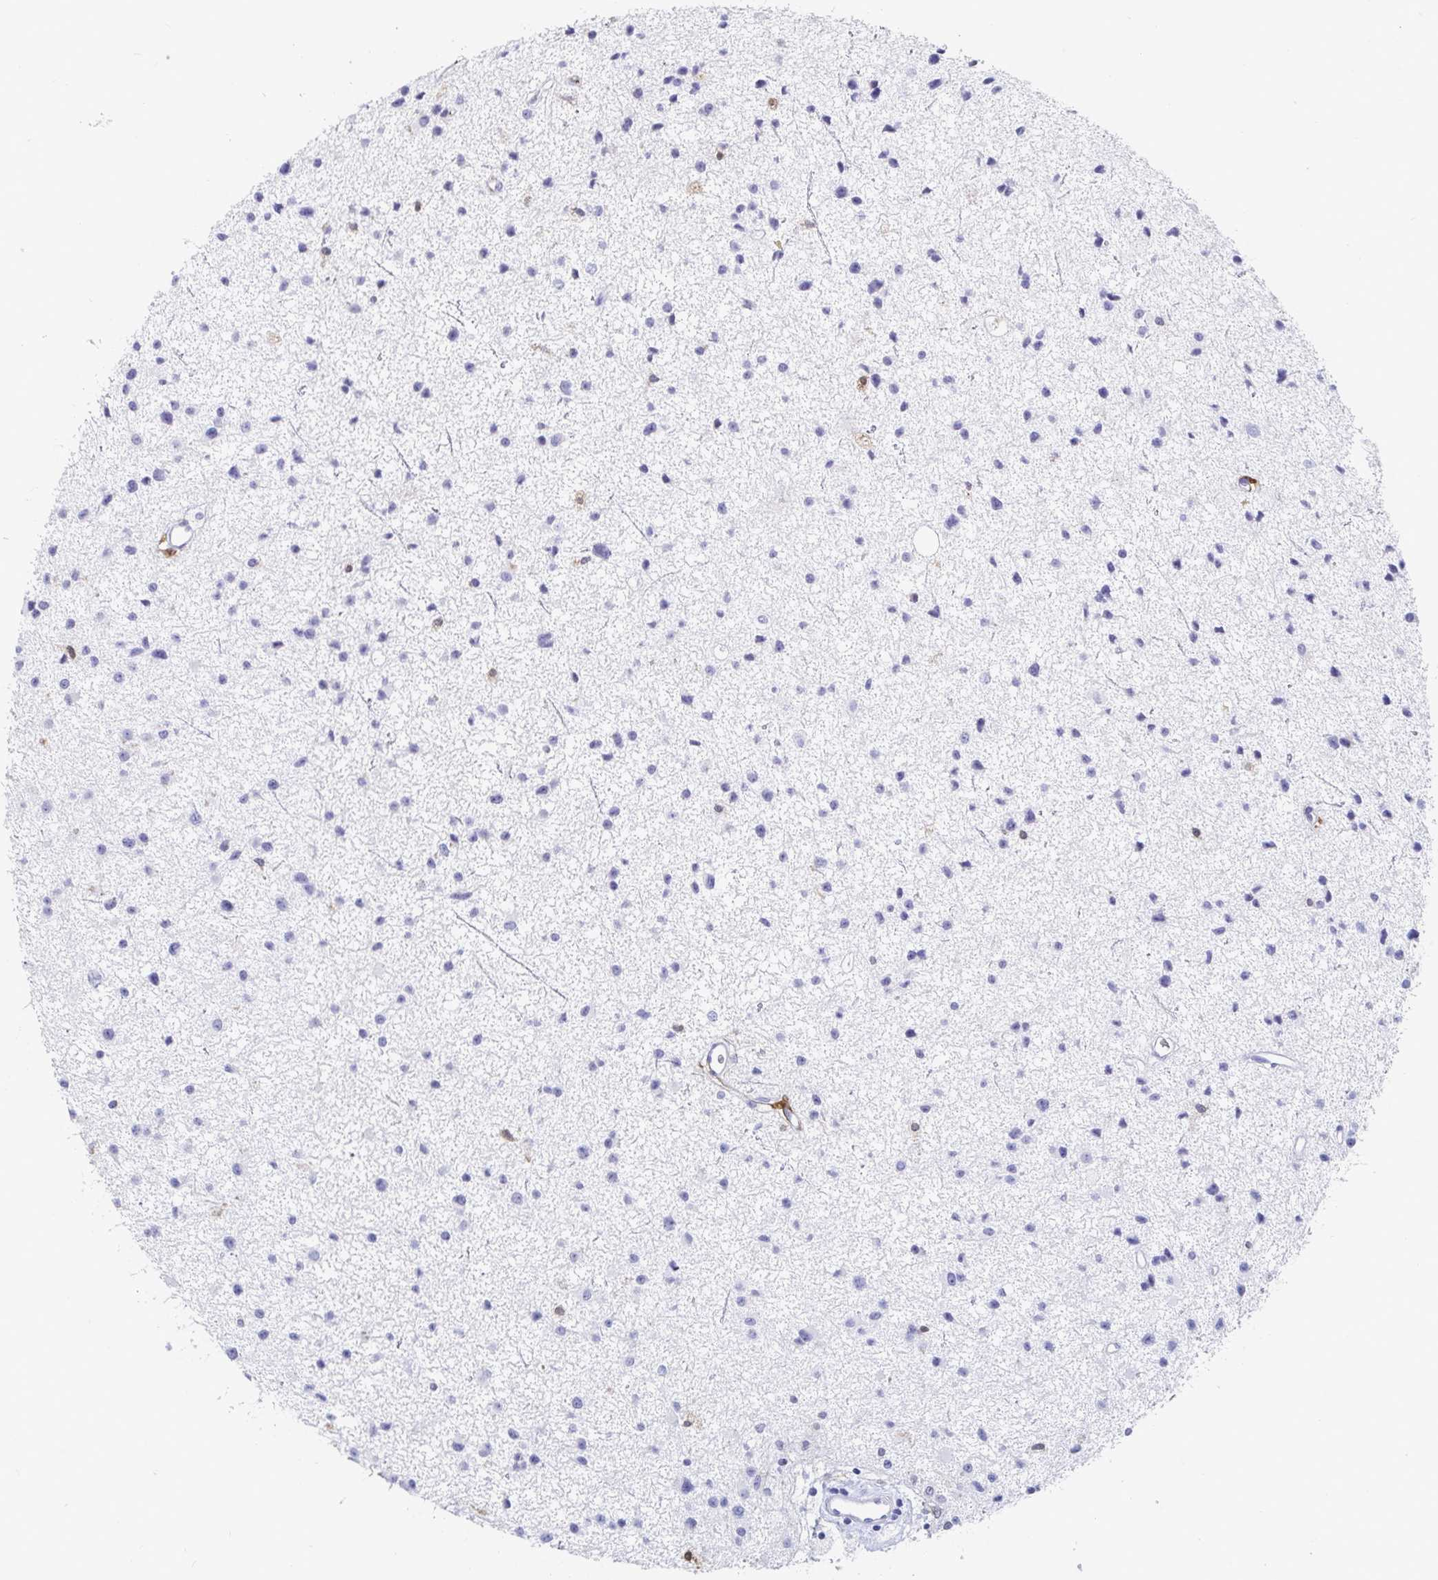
{"staining": {"intensity": "negative", "quantity": "none", "location": "none"}, "tissue": "glioma", "cell_type": "Tumor cells", "image_type": "cancer", "snomed": [{"axis": "morphology", "description": "Glioma, malignant, Low grade"}, {"axis": "topography", "description": "Brain"}], "caption": "Immunohistochemical staining of human malignant low-grade glioma shows no significant positivity in tumor cells.", "gene": "OR2A4", "patient": {"sex": "male", "age": 43}}